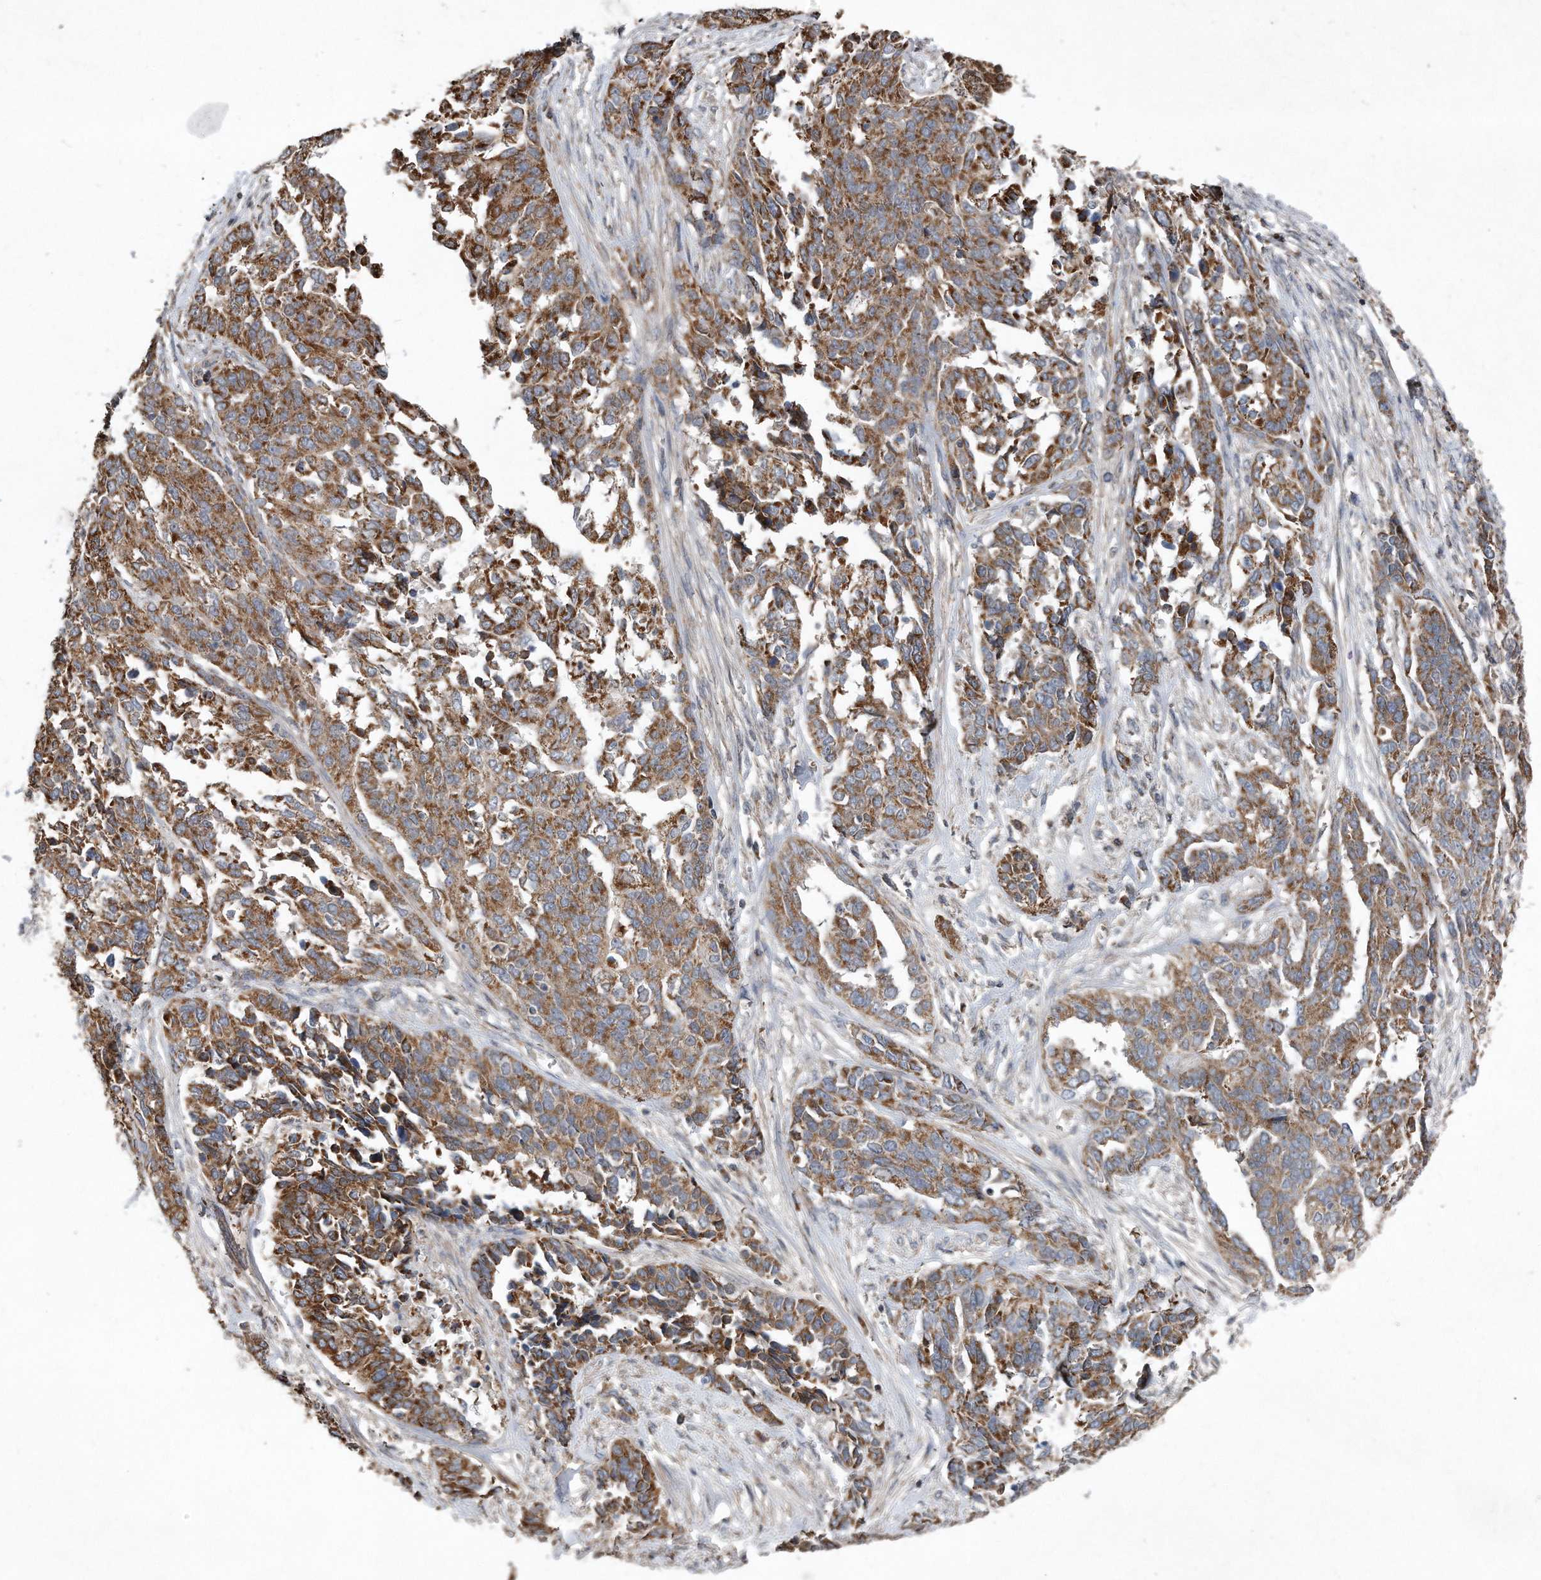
{"staining": {"intensity": "moderate", "quantity": ">75%", "location": "cytoplasmic/membranous"}, "tissue": "ovarian cancer", "cell_type": "Tumor cells", "image_type": "cancer", "snomed": [{"axis": "morphology", "description": "Cystadenocarcinoma, serous, NOS"}, {"axis": "topography", "description": "Ovary"}], "caption": "Immunohistochemistry (IHC) of human ovarian serous cystadenocarcinoma displays medium levels of moderate cytoplasmic/membranous staining in approximately >75% of tumor cells.", "gene": "SDHA", "patient": {"sex": "female", "age": 44}}